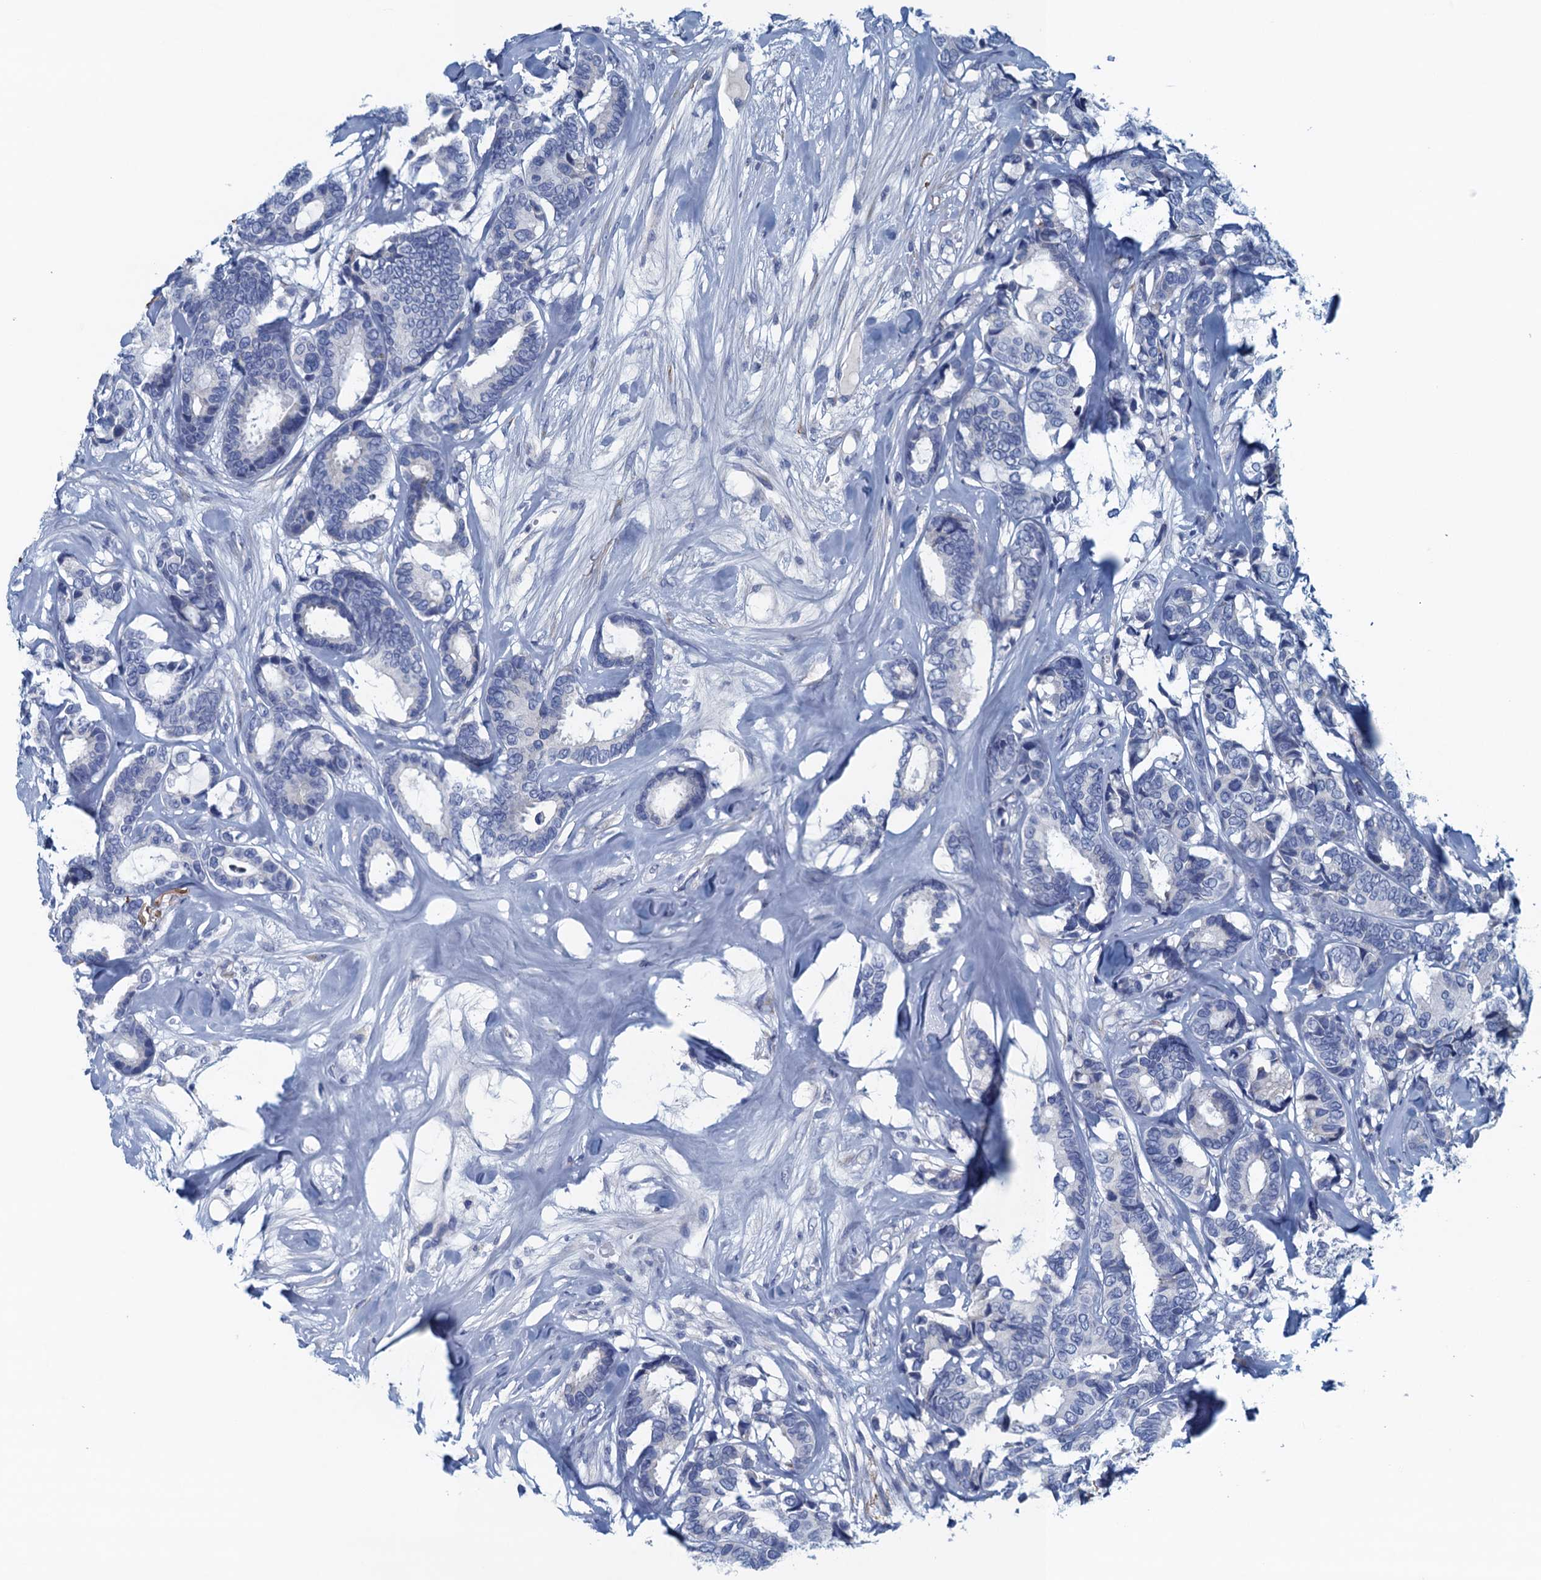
{"staining": {"intensity": "negative", "quantity": "none", "location": "none"}, "tissue": "breast cancer", "cell_type": "Tumor cells", "image_type": "cancer", "snomed": [{"axis": "morphology", "description": "Duct carcinoma"}, {"axis": "topography", "description": "Breast"}], "caption": "The micrograph shows no significant expression in tumor cells of breast cancer. (DAB (3,3'-diaminobenzidine) IHC, high magnification).", "gene": "C10orf88", "patient": {"sex": "female", "age": 87}}